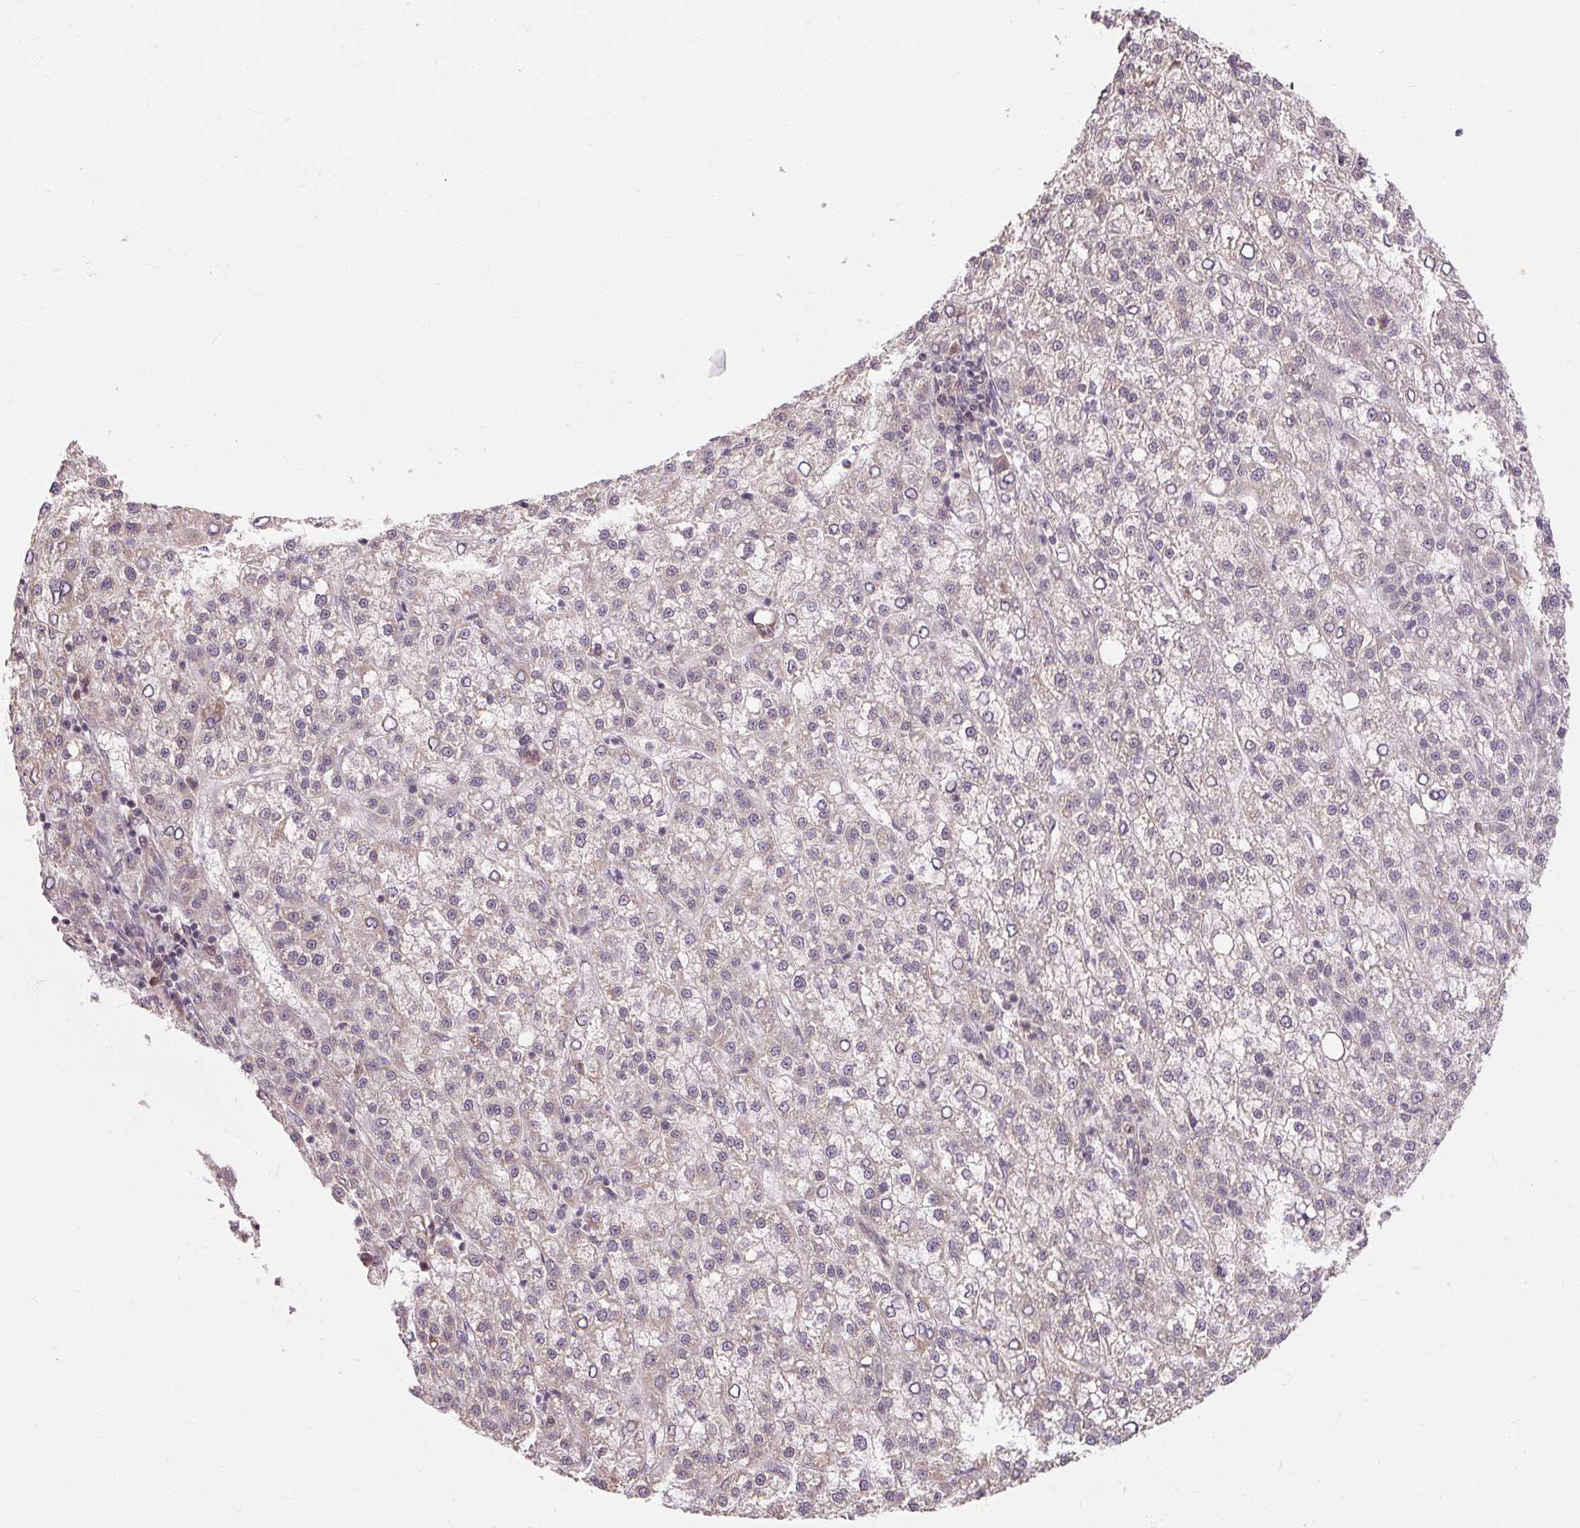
{"staining": {"intensity": "negative", "quantity": "none", "location": "none"}, "tissue": "liver cancer", "cell_type": "Tumor cells", "image_type": "cancer", "snomed": [{"axis": "morphology", "description": "Carcinoma, Hepatocellular, NOS"}, {"axis": "topography", "description": "Liver"}], "caption": "High magnification brightfield microscopy of liver cancer (hepatocellular carcinoma) stained with DAB (brown) and counterstained with hematoxylin (blue): tumor cells show no significant positivity.", "gene": "RB1CC1", "patient": {"sex": "female", "age": 58}}